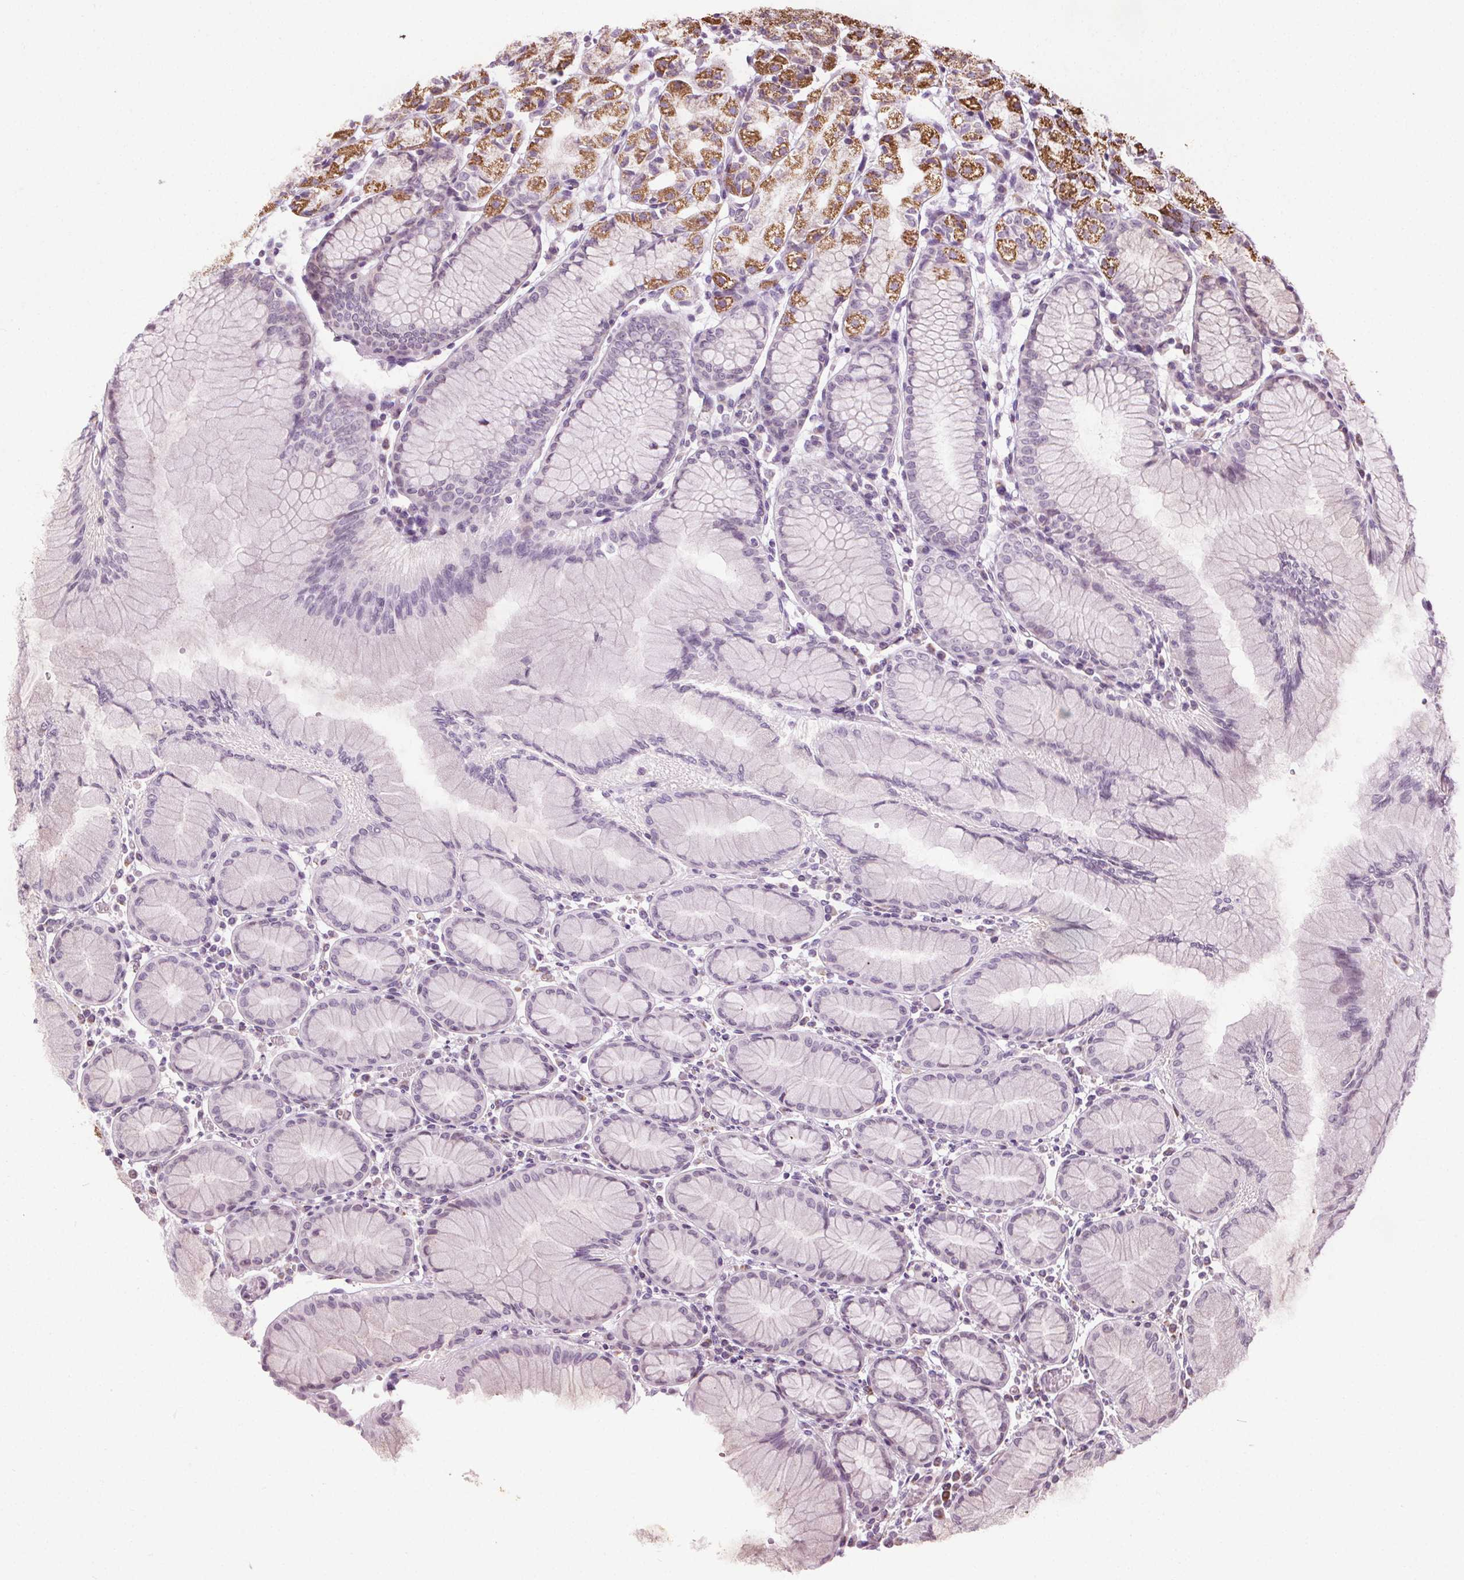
{"staining": {"intensity": "moderate", "quantity": "25%-75%", "location": "cytoplasmic/membranous"}, "tissue": "stomach", "cell_type": "Glandular cells", "image_type": "normal", "snomed": [{"axis": "morphology", "description": "Normal tissue, NOS"}, {"axis": "topography", "description": "Stomach"}], "caption": "Moderate cytoplasmic/membranous protein positivity is seen in about 25%-75% of glandular cells in stomach.", "gene": "LFNG", "patient": {"sex": "female", "age": 57}}